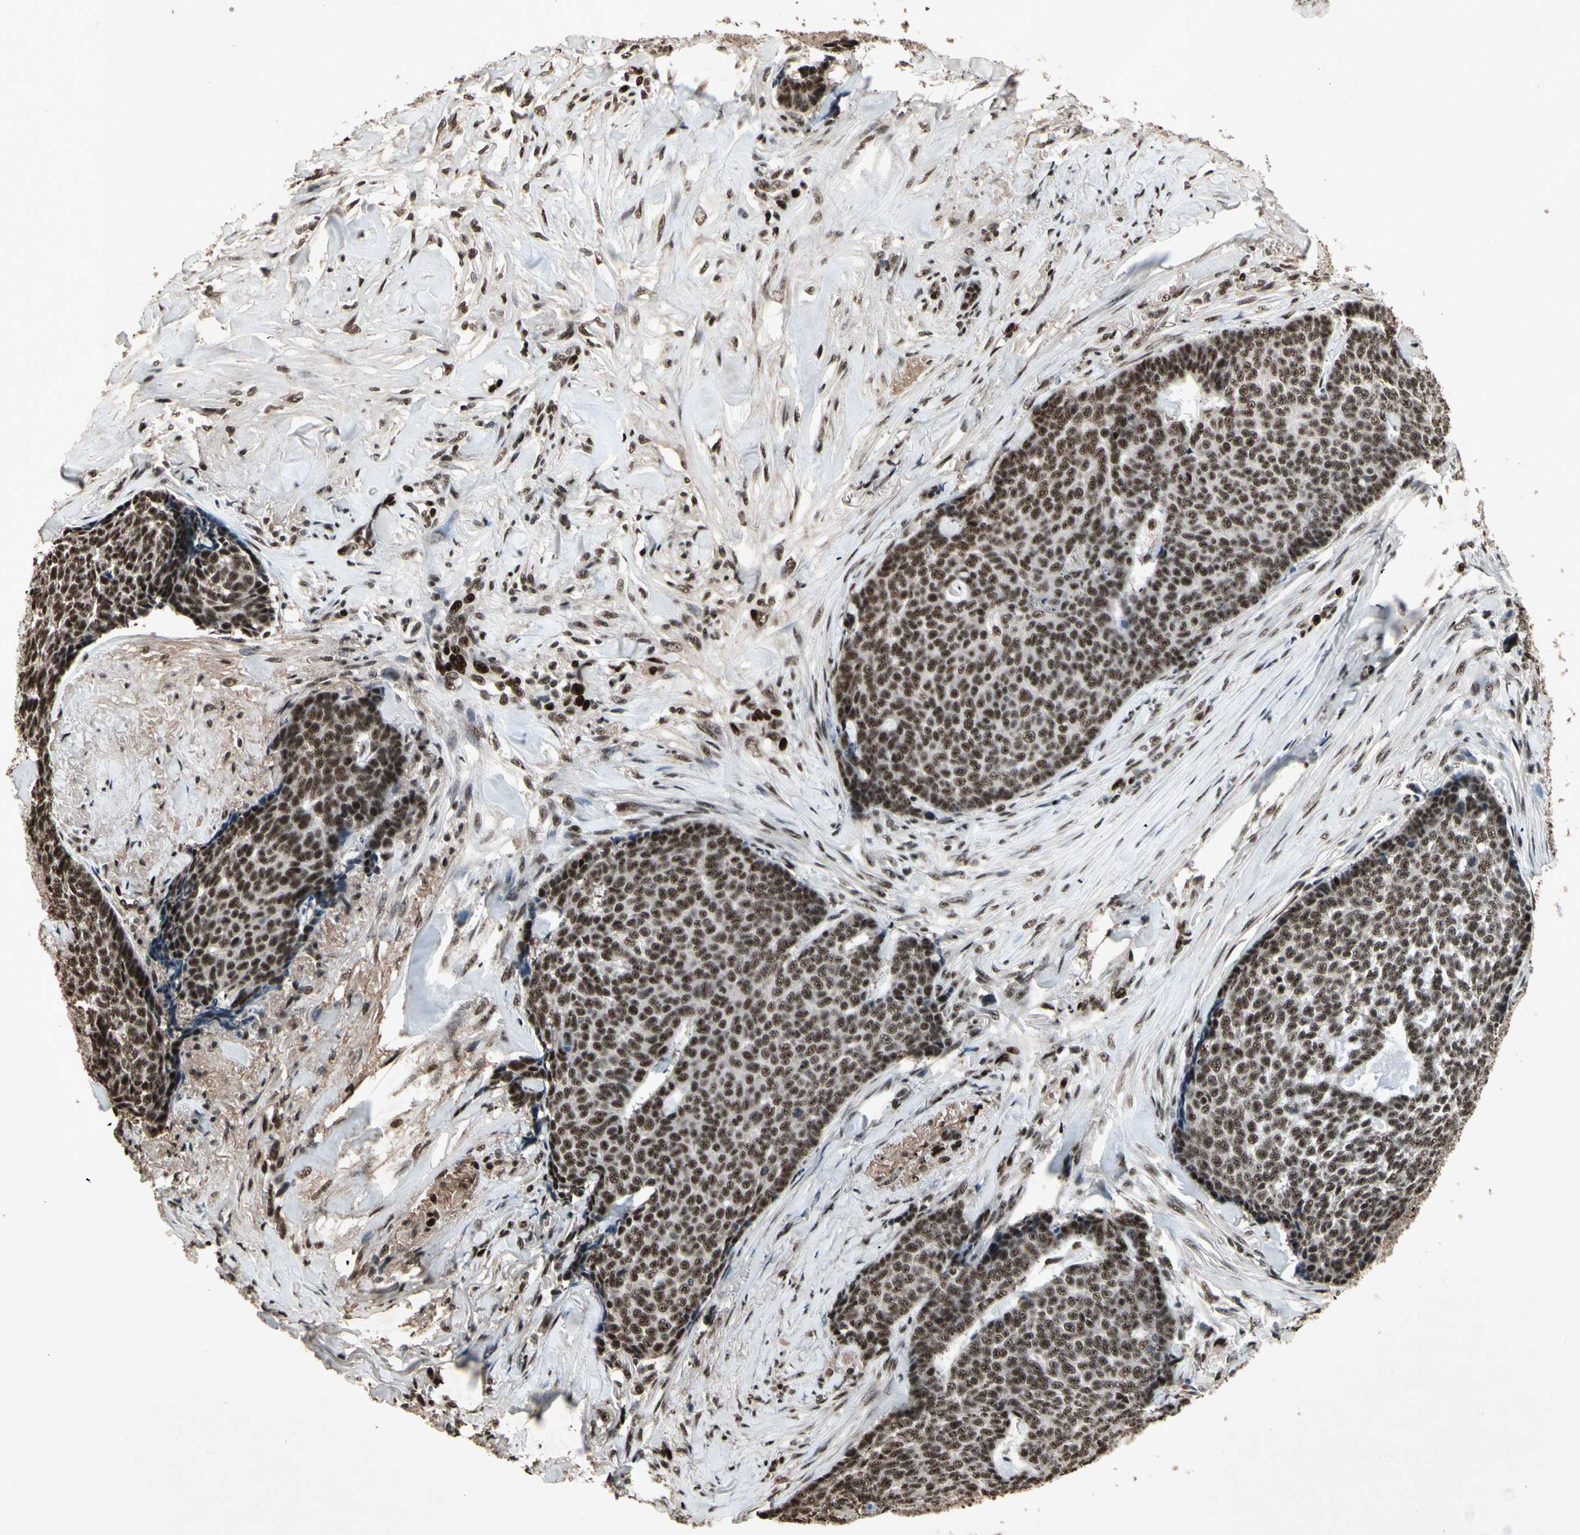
{"staining": {"intensity": "strong", "quantity": ">75%", "location": "nuclear"}, "tissue": "skin cancer", "cell_type": "Tumor cells", "image_type": "cancer", "snomed": [{"axis": "morphology", "description": "Basal cell carcinoma"}, {"axis": "topography", "description": "Skin"}], "caption": "Skin cancer (basal cell carcinoma) stained for a protein displays strong nuclear positivity in tumor cells.", "gene": "TBX2", "patient": {"sex": "male", "age": 84}}